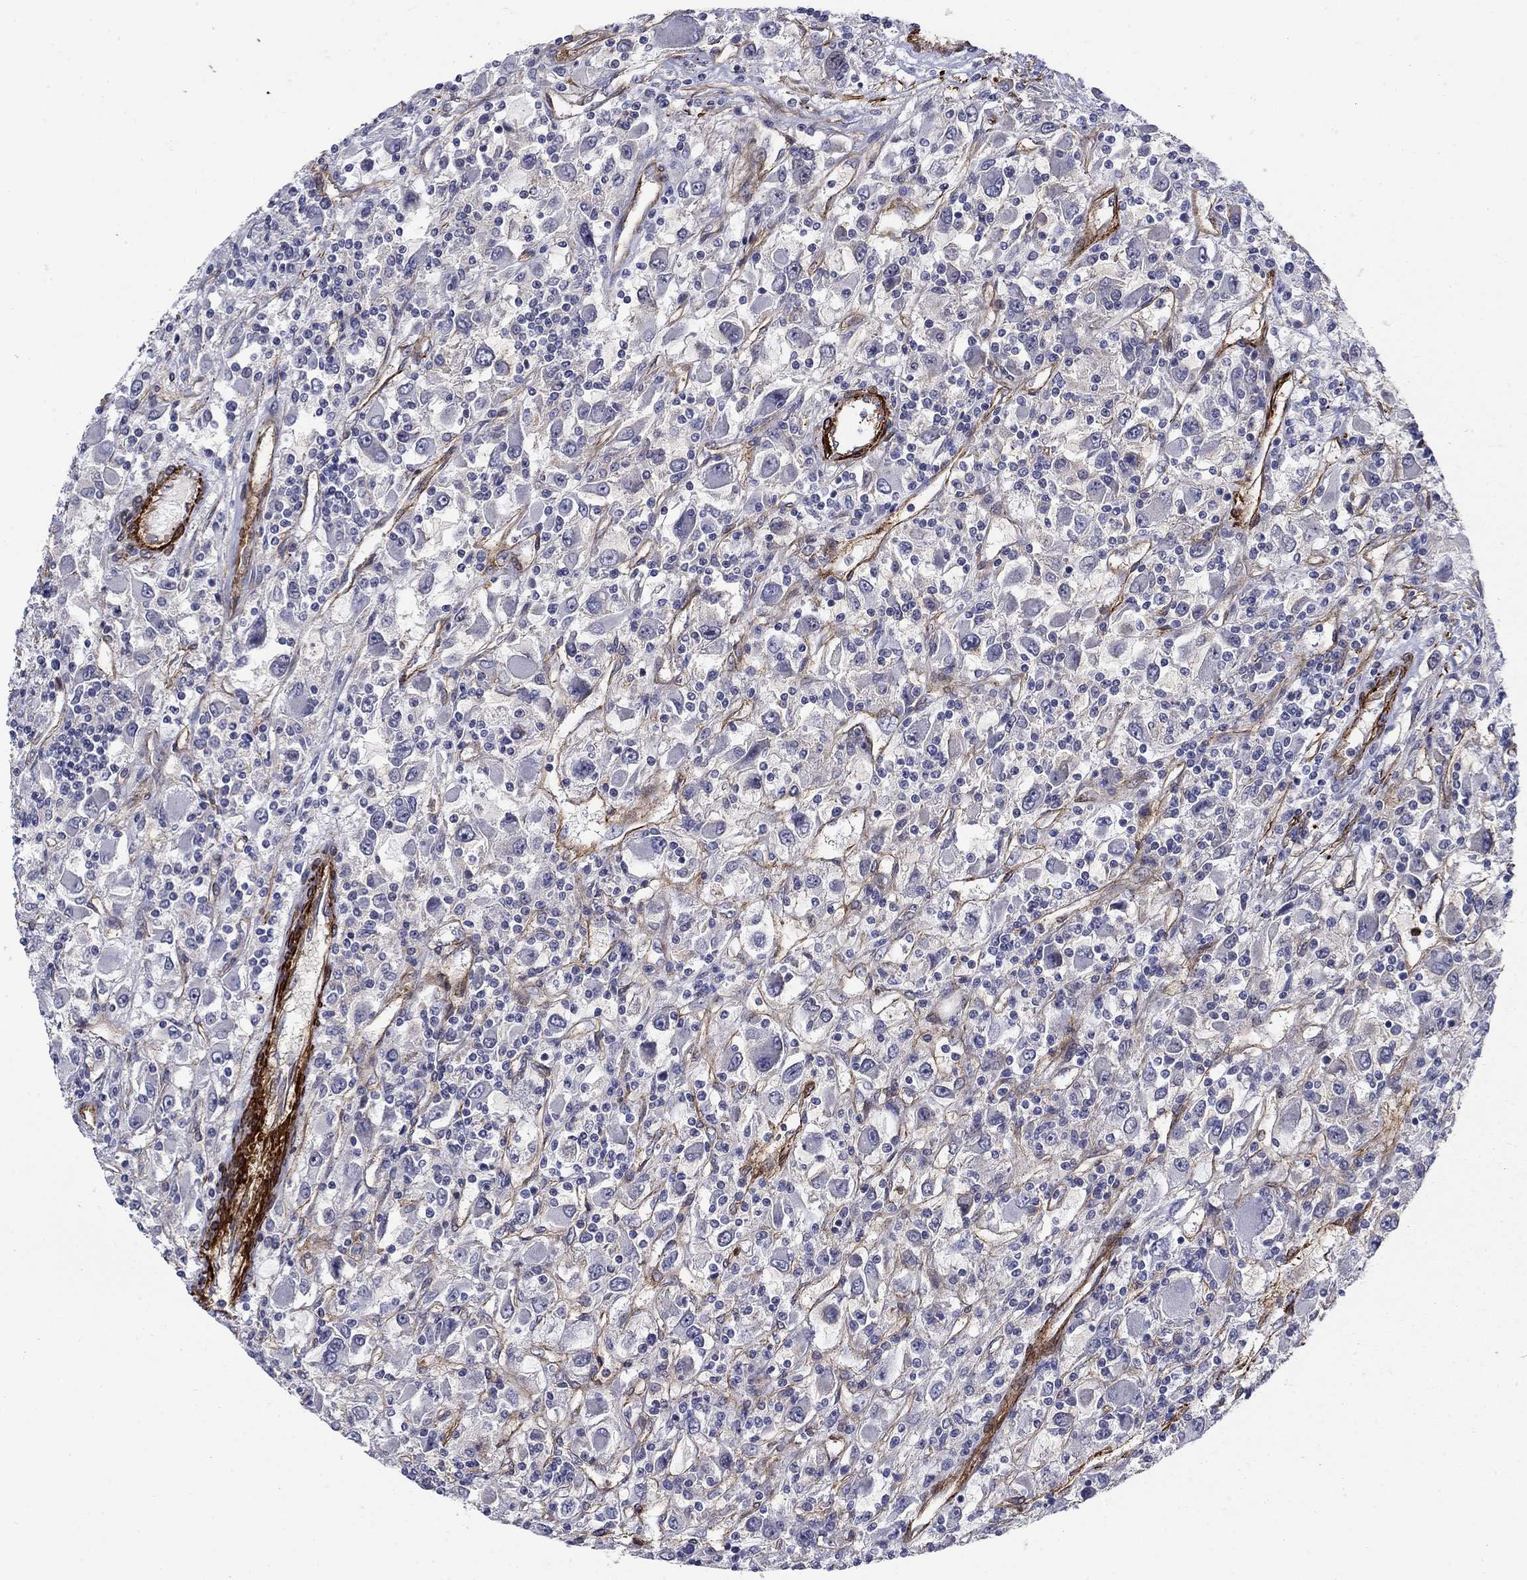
{"staining": {"intensity": "moderate", "quantity": "<25%", "location": "cytoplasmic/membranous"}, "tissue": "renal cancer", "cell_type": "Tumor cells", "image_type": "cancer", "snomed": [{"axis": "morphology", "description": "Adenocarcinoma, NOS"}, {"axis": "topography", "description": "Kidney"}], "caption": "The immunohistochemical stain shows moderate cytoplasmic/membranous expression in tumor cells of renal cancer (adenocarcinoma) tissue. (DAB IHC, brown staining for protein, blue staining for nuclei).", "gene": "KRBA1", "patient": {"sex": "female", "age": 67}}